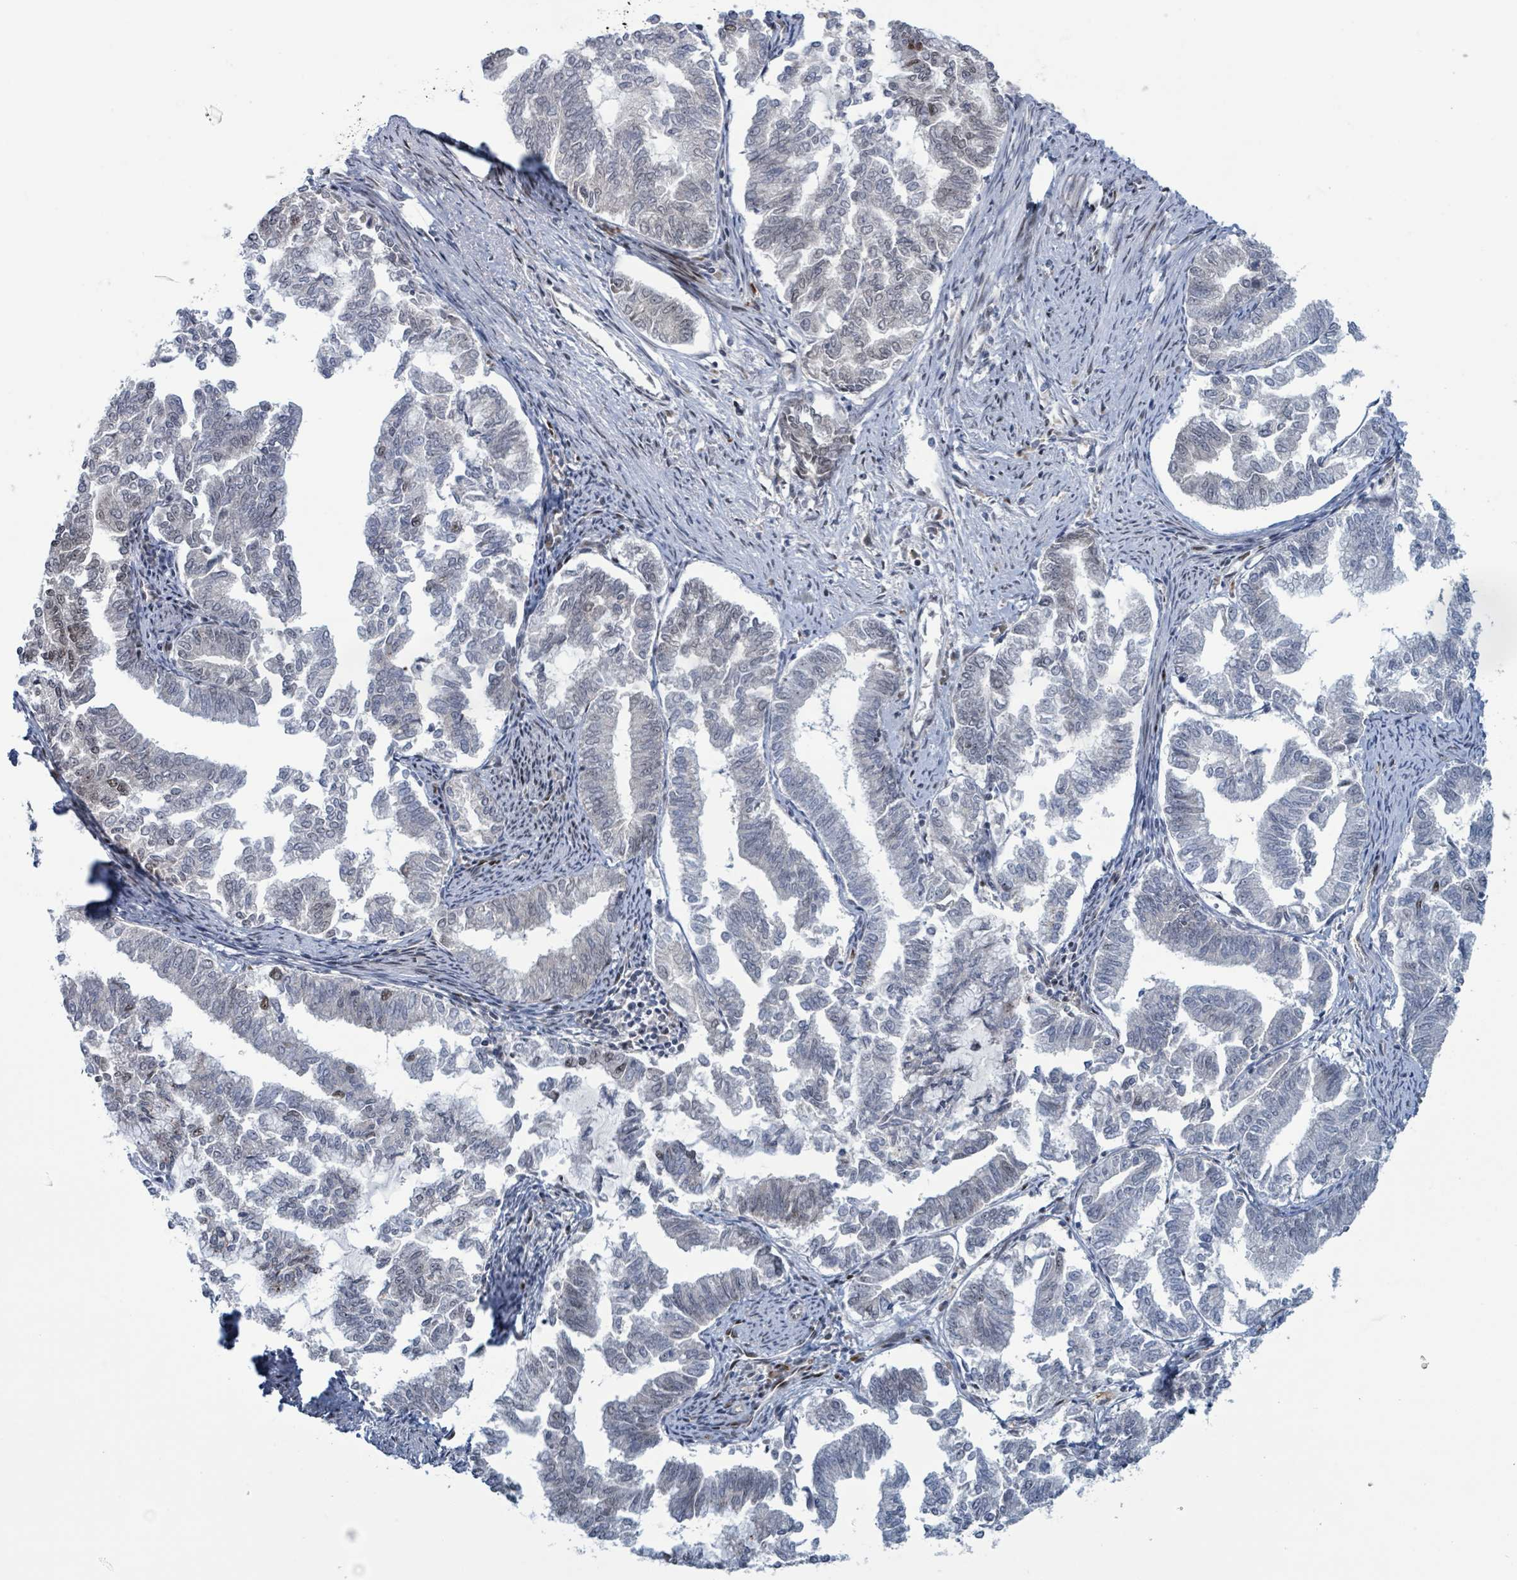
{"staining": {"intensity": "negative", "quantity": "none", "location": "none"}, "tissue": "endometrial cancer", "cell_type": "Tumor cells", "image_type": "cancer", "snomed": [{"axis": "morphology", "description": "Adenocarcinoma, NOS"}, {"axis": "topography", "description": "Endometrium"}], "caption": "DAB (3,3'-diaminobenzidine) immunohistochemical staining of human endometrial cancer (adenocarcinoma) displays no significant positivity in tumor cells.", "gene": "KLF3", "patient": {"sex": "female", "age": 79}}